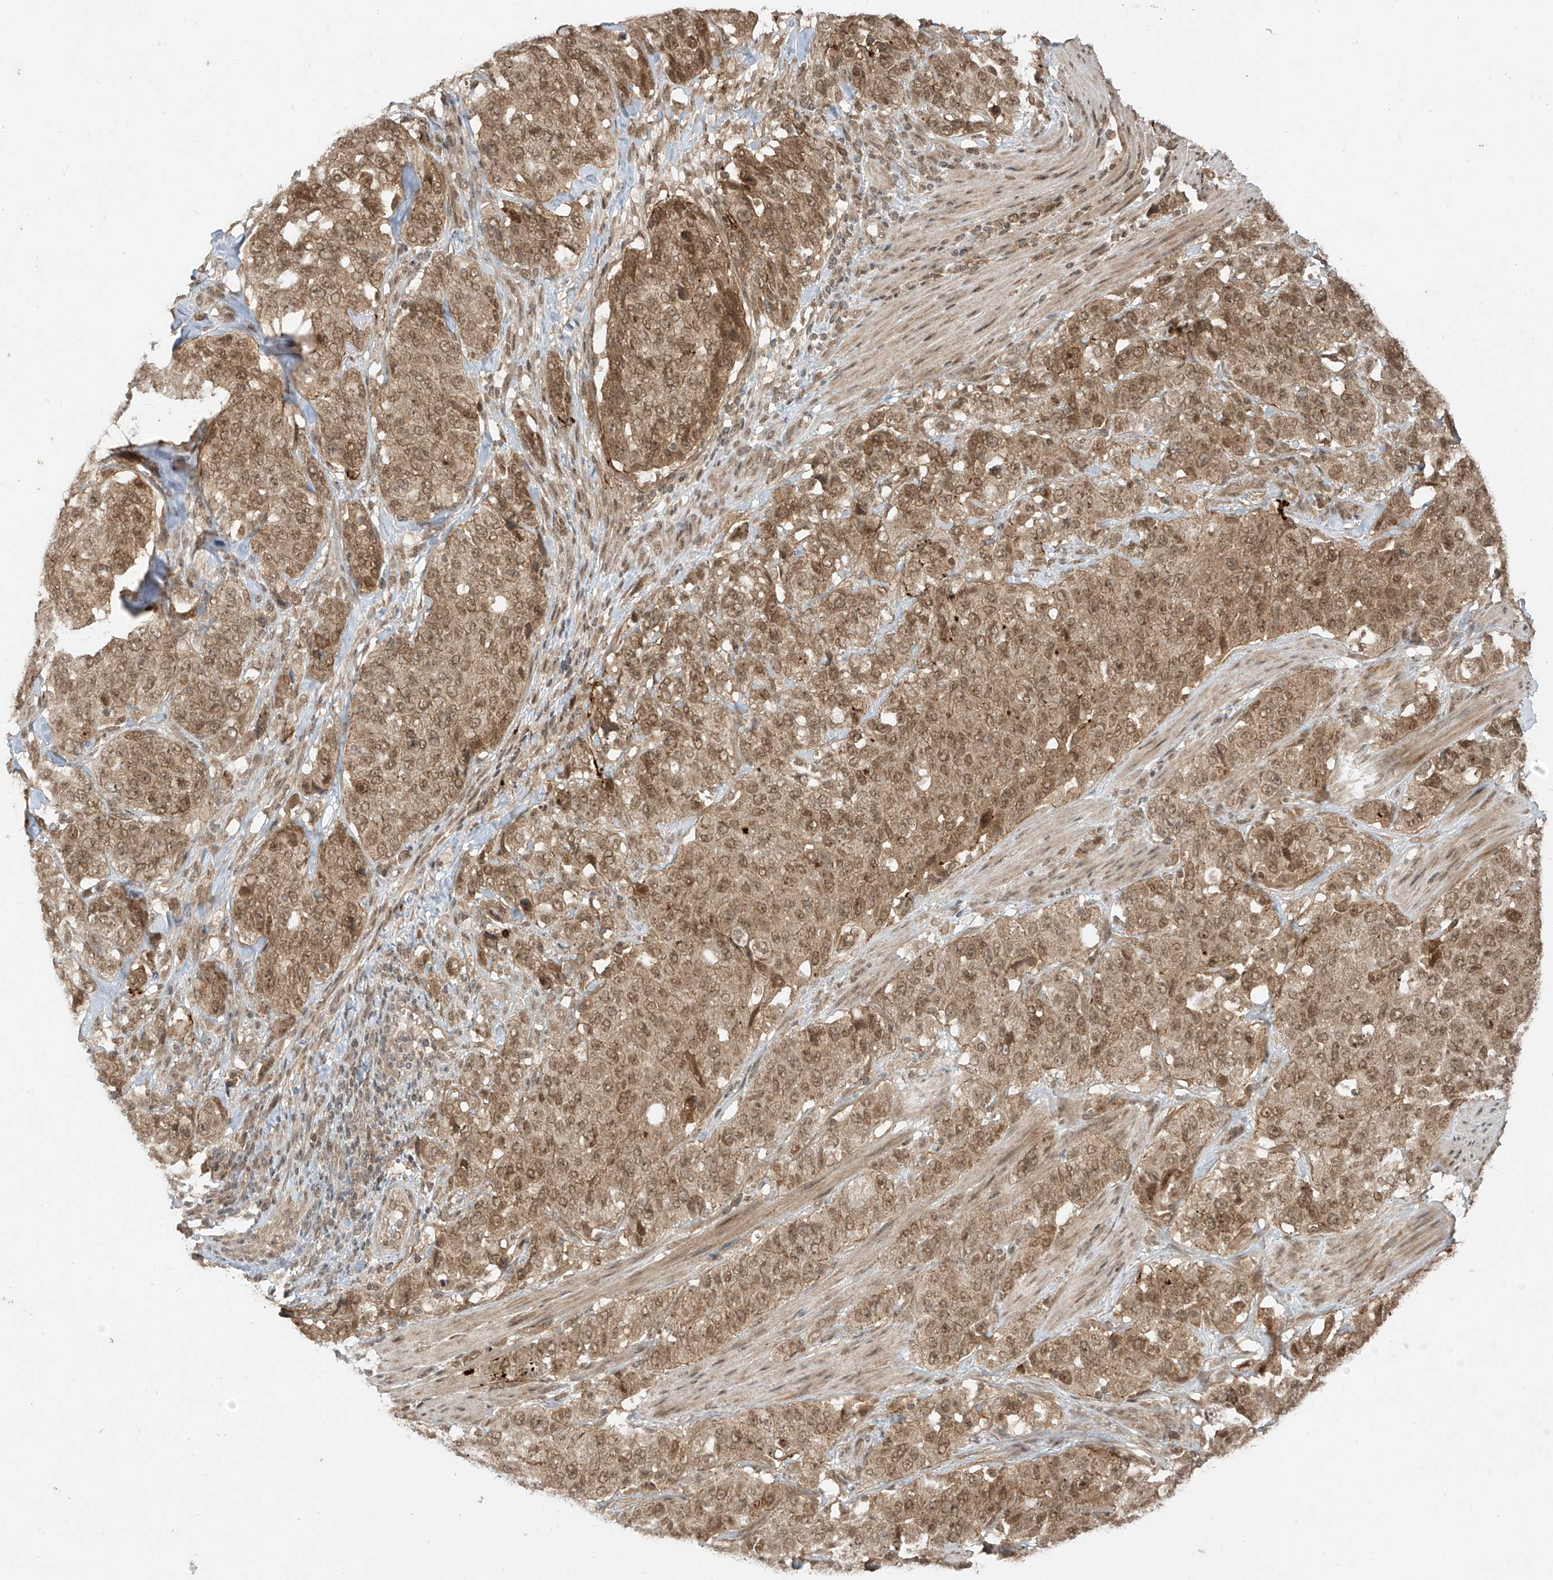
{"staining": {"intensity": "moderate", "quantity": ">75%", "location": "cytoplasmic/membranous,nuclear"}, "tissue": "stomach cancer", "cell_type": "Tumor cells", "image_type": "cancer", "snomed": [{"axis": "morphology", "description": "Adenocarcinoma, NOS"}, {"axis": "topography", "description": "Stomach"}], "caption": "IHC micrograph of neoplastic tissue: human adenocarcinoma (stomach) stained using immunohistochemistry demonstrates medium levels of moderate protein expression localized specifically in the cytoplasmic/membranous and nuclear of tumor cells, appearing as a cytoplasmic/membranous and nuclear brown color.", "gene": "LCOR", "patient": {"sex": "male", "age": 48}}